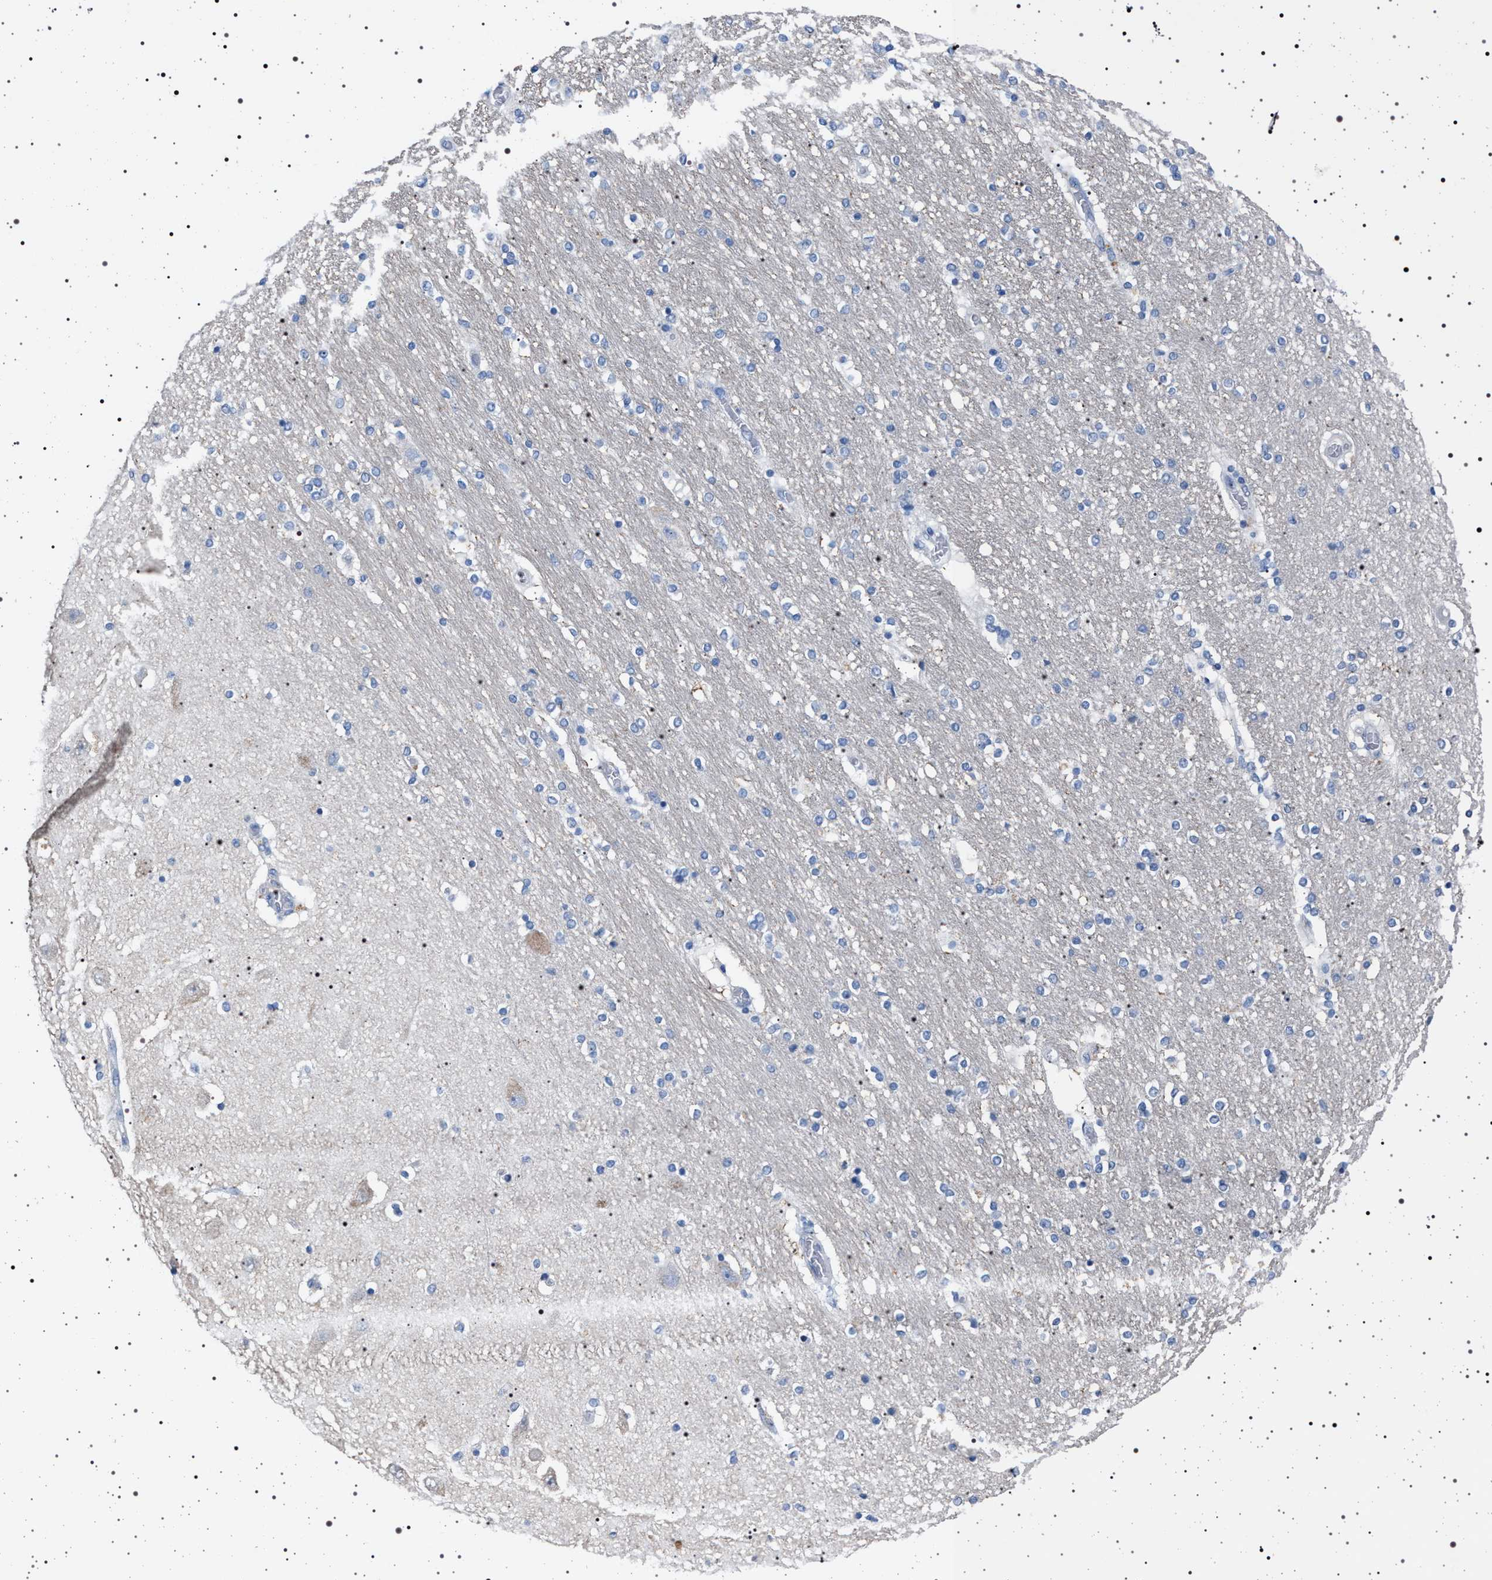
{"staining": {"intensity": "negative", "quantity": "none", "location": "none"}, "tissue": "hippocampus", "cell_type": "Glial cells", "image_type": "normal", "snomed": [{"axis": "morphology", "description": "Normal tissue, NOS"}, {"axis": "topography", "description": "Hippocampus"}], "caption": "The histopathology image shows no staining of glial cells in unremarkable hippocampus.", "gene": "NAT9", "patient": {"sex": "female", "age": 54}}